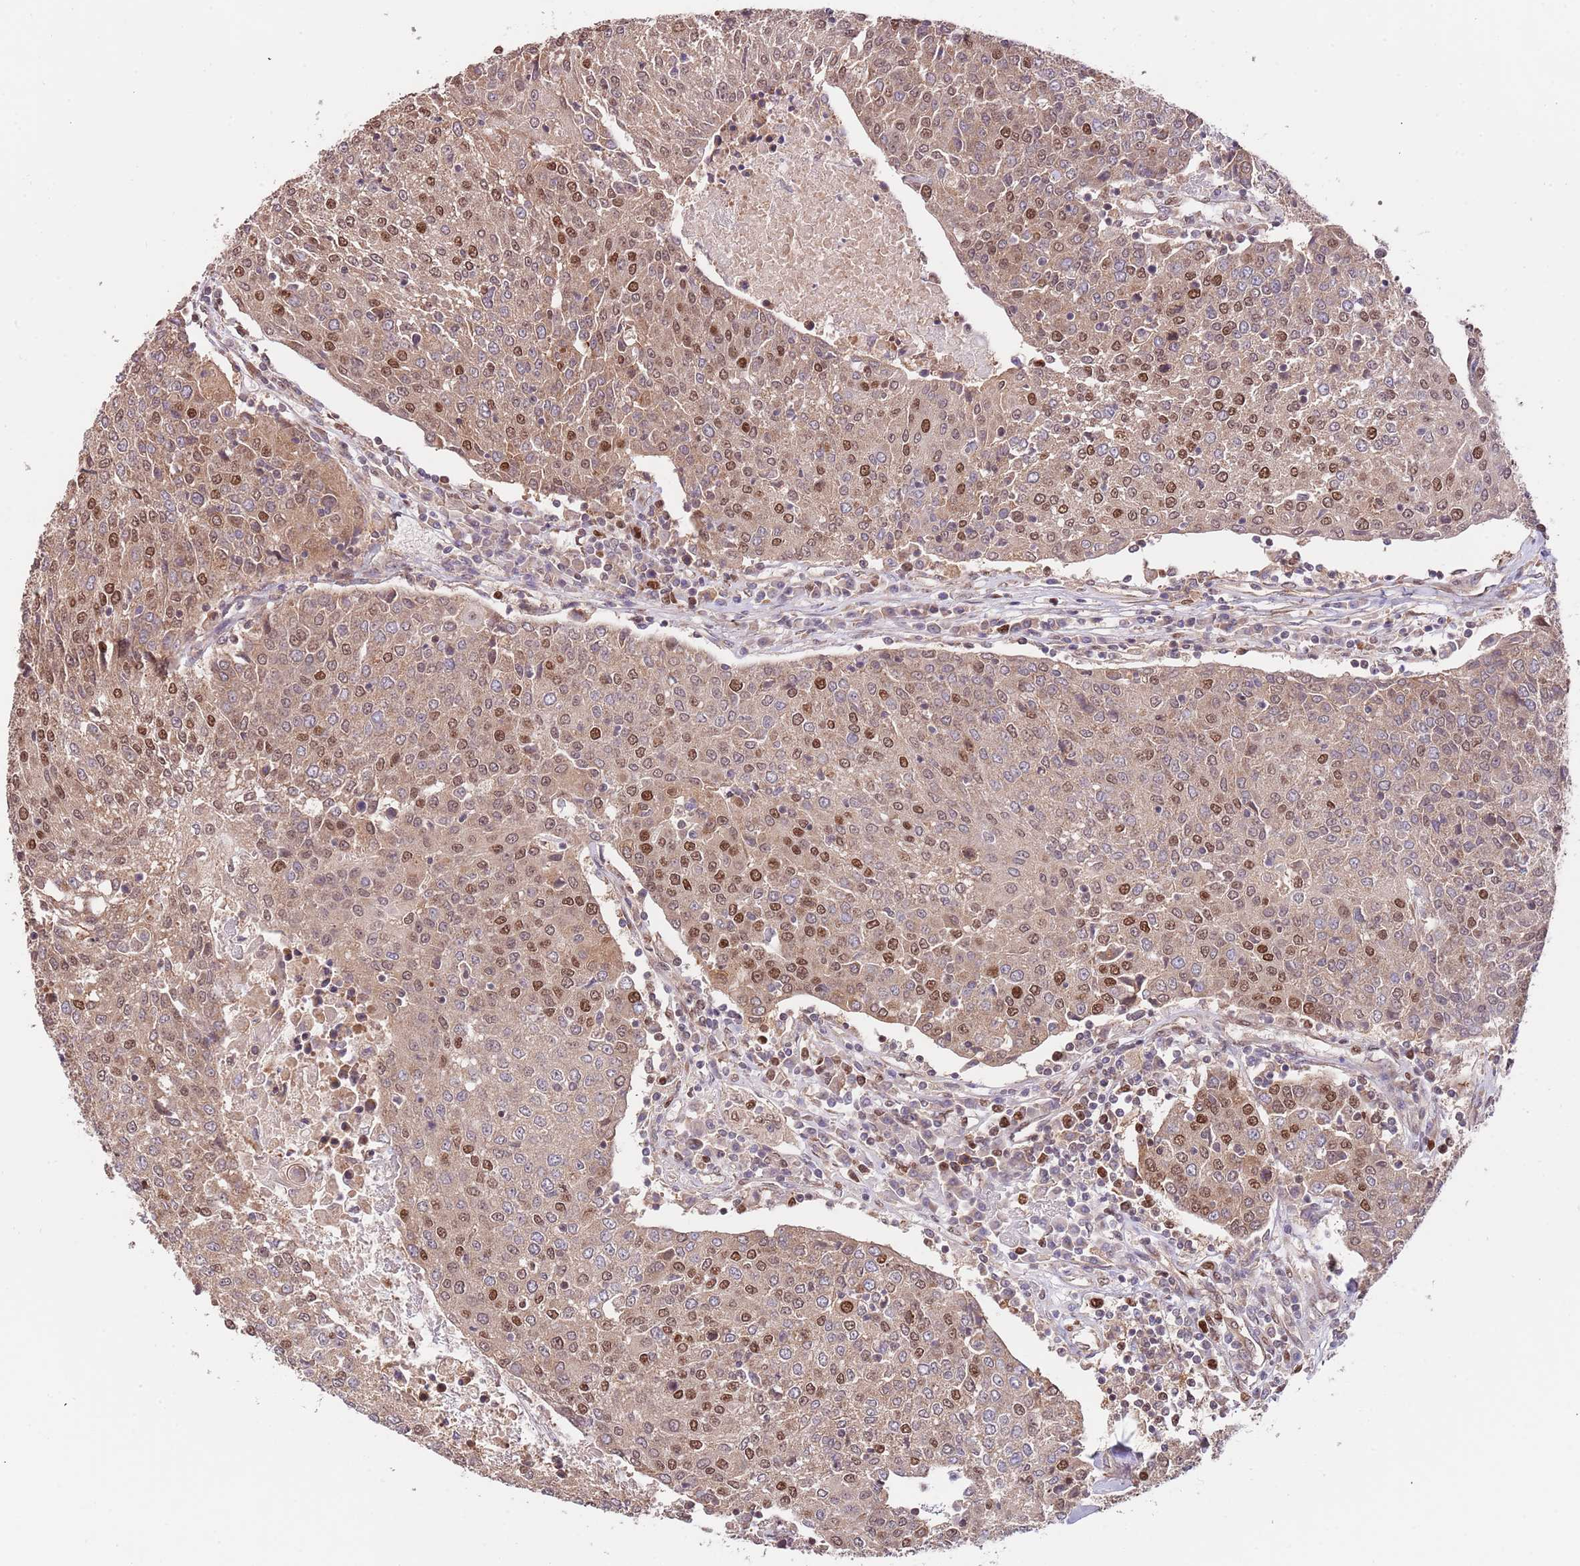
{"staining": {"intensity": "moderate", "quantity": "25%-75%", "location": "cytoplasmic/membranous,nuclear"}, "tissue": "urothelial cancer", "cell_type": "Tumor cells", "image_type": "cancer", "snomed": [{"axis": "morphology", "description": "Urothelial carcinoma, High grade"}, {"axis": "topography", "description": "Urinary bladder"}], "caption": "Human urothelial cancer stained for a protein (brown) reveals moderate cytoplasmic/membranous and nuclear positive positivity in approximately 25%-75% of tumor cells.", "gene": "RIF1", "patient": {"sex": "female", "age": 85}}